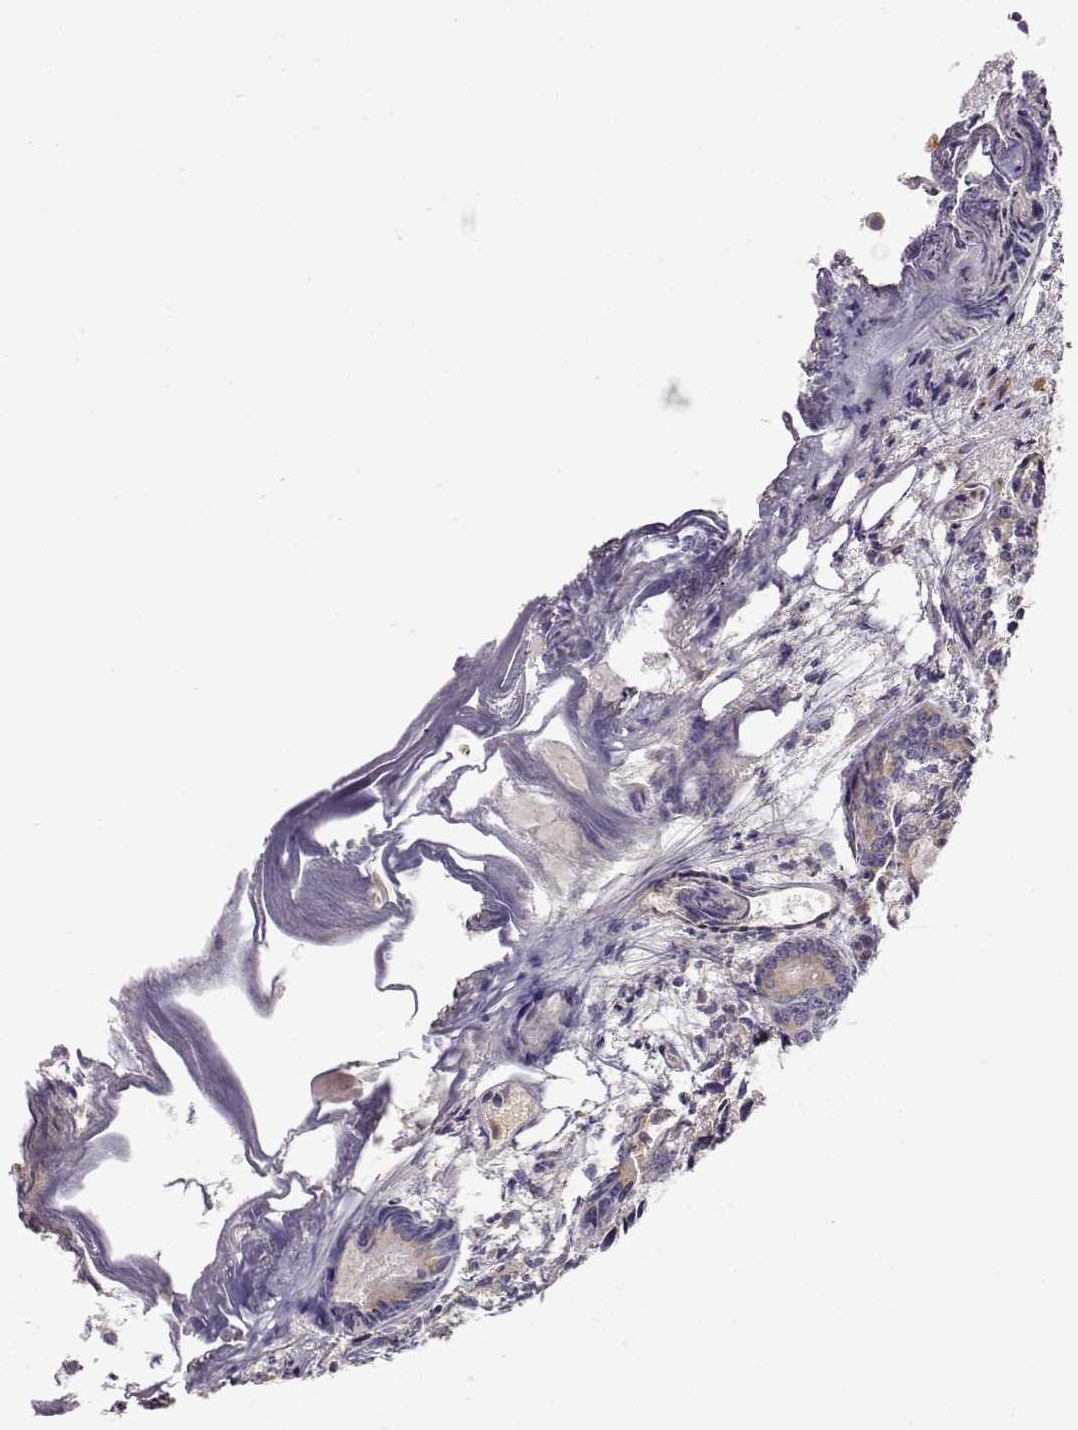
{"staining": {"intensity": "weak", "quantity": "25%-75%", "location": "cytoplasmic/membranous"}, "tissue": "prostate cancer", "cell_type": "Tumor cells", "image_type": "cancer", "snomed": [{"axis": "morphology", "description": "Adenocarcinoma, Medium grade"}, {"axis": "topography", "description": "Prostate"}], "caption": "Prostate cancer was stained to show a protein in brown. There is low levels of weak cytoplasmic/membranous expression in approximately 25%-75% of tumor cells.", "gene": "ERGIC2", "patient": {"sex": "male", "age": 74}}